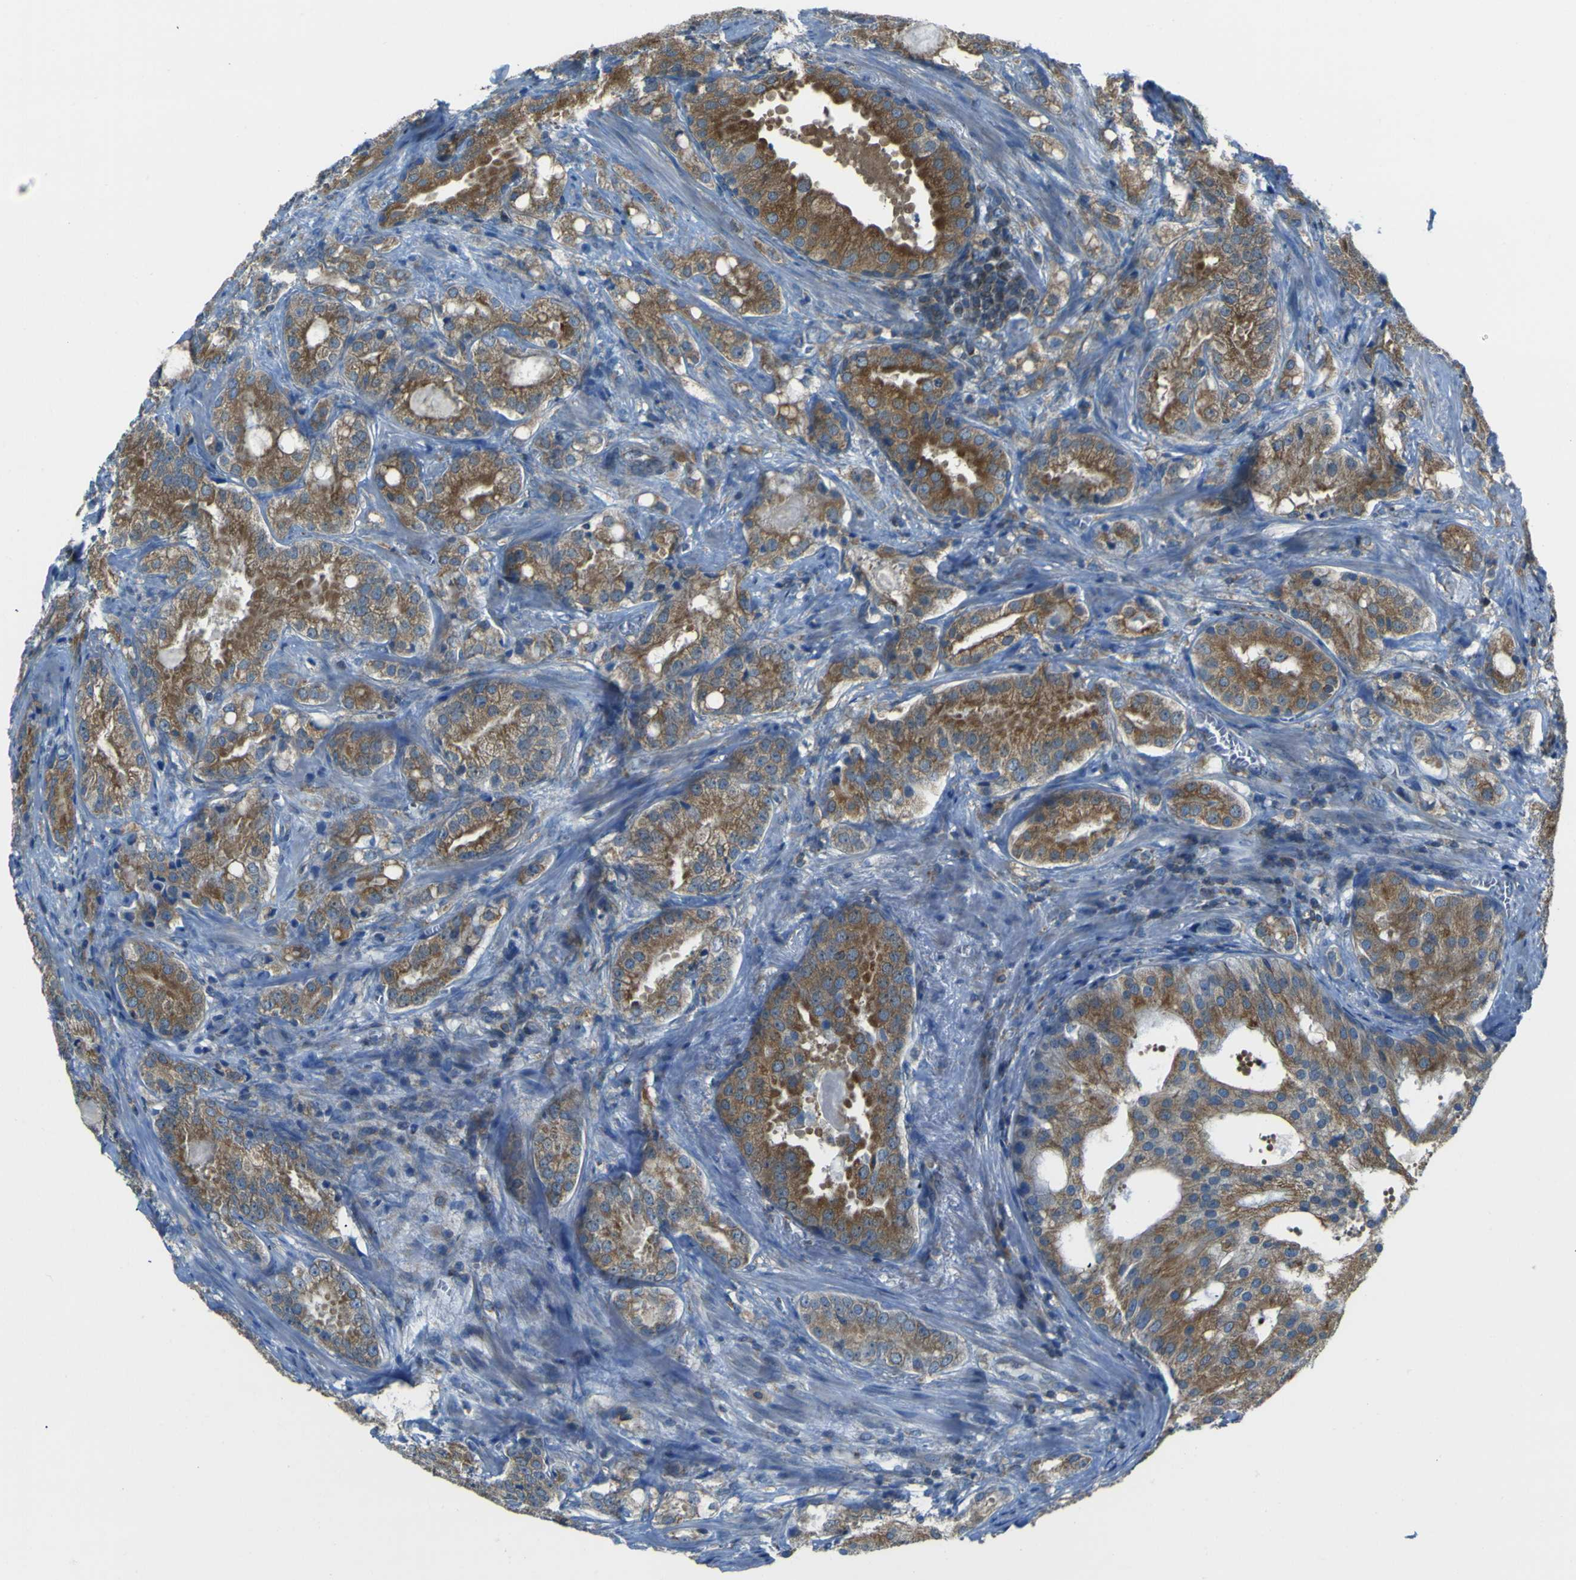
{"staining": {"intensity": "strong", "quantity": ">75%", "location": "cytoplasmic/membranous"}, "tissue": "prostate cancer", "cell_type": "Tumor cells", "image_type": "cancer", "snomed": [{"axis": "morphology", "description": "Adenocarcinoma, High grade"}, {"axis": "topography", "description": "Prostate"}], "caption": "Immunohistochemistry (IHC) of human prostate cancer reveals high levels of strong cytoplasmic/membranous staining in approximately >75% of tumor cells. The staining was performed using DAB (3,3'-diaminobenzidine) to visualize the protein expression in brown, while the nuclei were stained in blue with hematoxylin (Magnification: 20x).", "gene": "STIM1", "patient": {"sex": "male", "age": 64}}